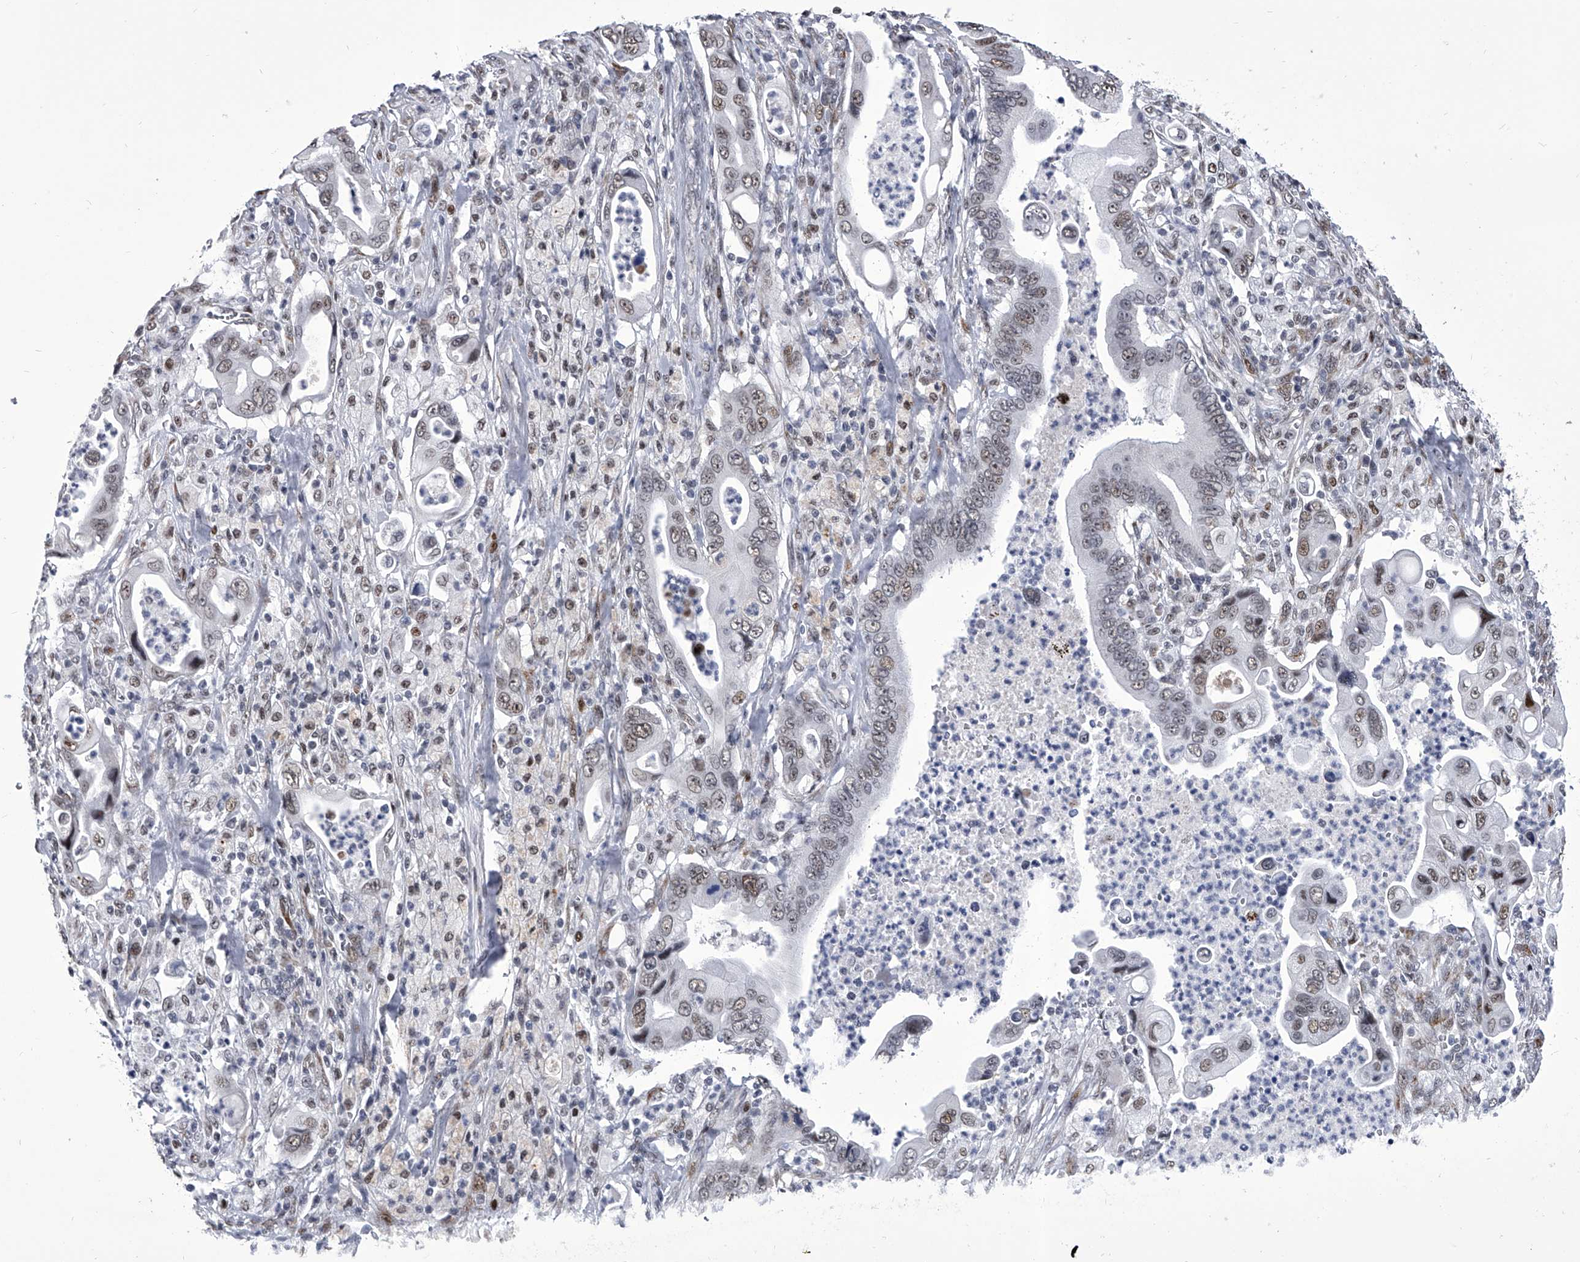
{"staining": {"intensity": "weak", "quantity": ">75%", "location": "nuclear"}, "tissue": "pancreatic cancer", "cell_type": "Tumor cells", "image_type": "cancer", "snomed": [{"axis": "morphology", "description": "Adenocarcinoma, NOS"}, {"axis": "topography", "description": "Pancreas"}], "caption": "High-magnification brightfield microscopy of pancreatic adenocarcinoma stained with DAB (3,3'-diaminobenzidine) (brown) and counterstained with hematoxylin (blue). tumor cells exhibit weak nuclear expression is present in approximately>75% of cells.", "gene": "CMTR1", "patient": {"sex": "male", "age": 78}}